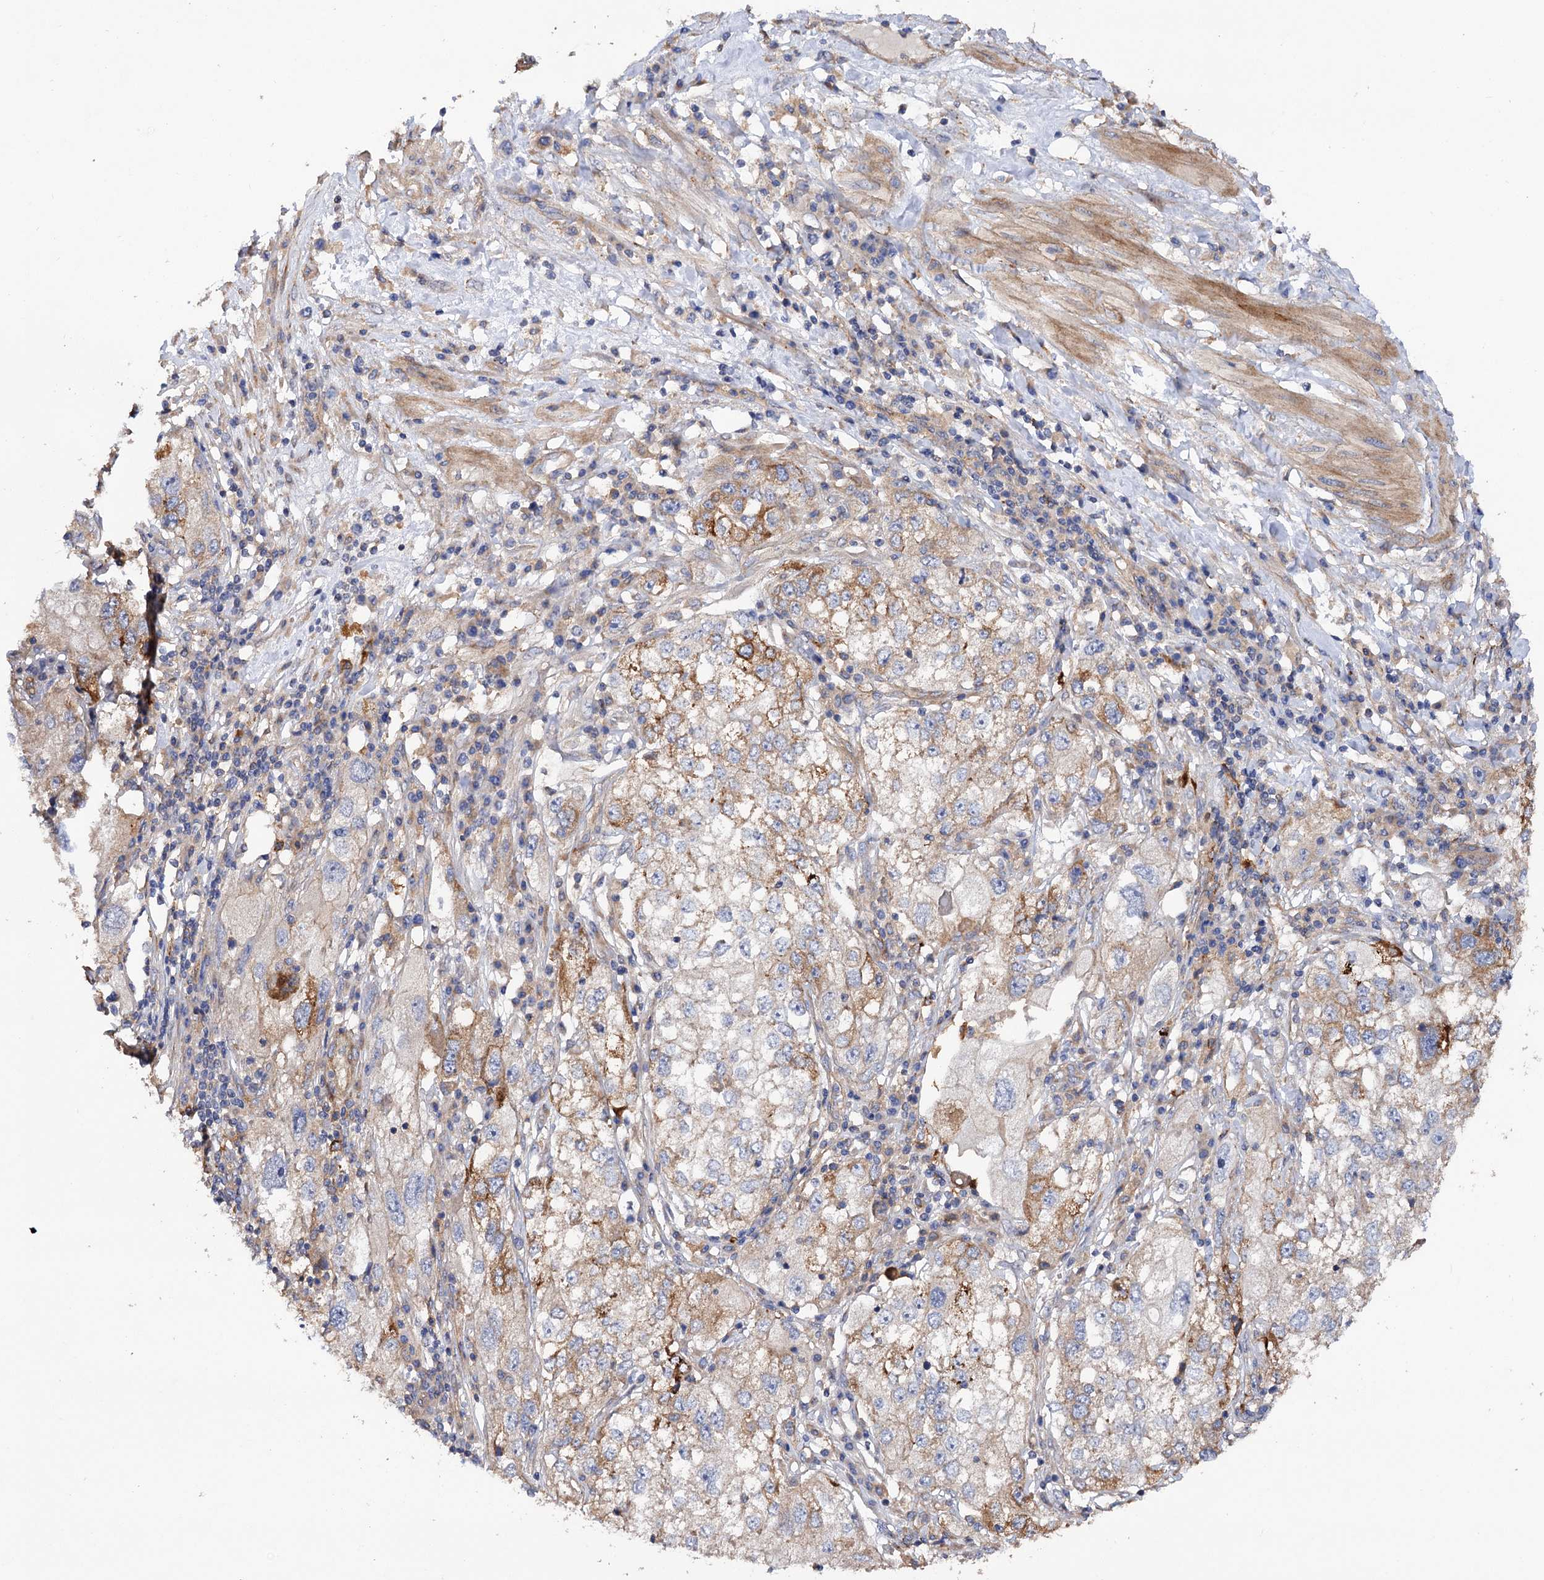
{"staining": {"intensity": "moderate", "quantity": "<25%", "location": "cytoplasmic/membranous"}, "tissue": "endometrial cancer", "cell_type": "Tumor cells", "image_type": "cancer", "snomed": [{"axis": "morphology", "description": "Adenocarcinoma, NOS"}, {"axis": "topography", "description": "Endometrium"}], "caption": "There is low levels of moderate cytoplasmic/membranous expression in tumor cells of endometrial cancer, as demonstrated by immunohistochemical staining (brown color).", "gene": "CSAD", "patient": {"sex": "female", "age": 49}}